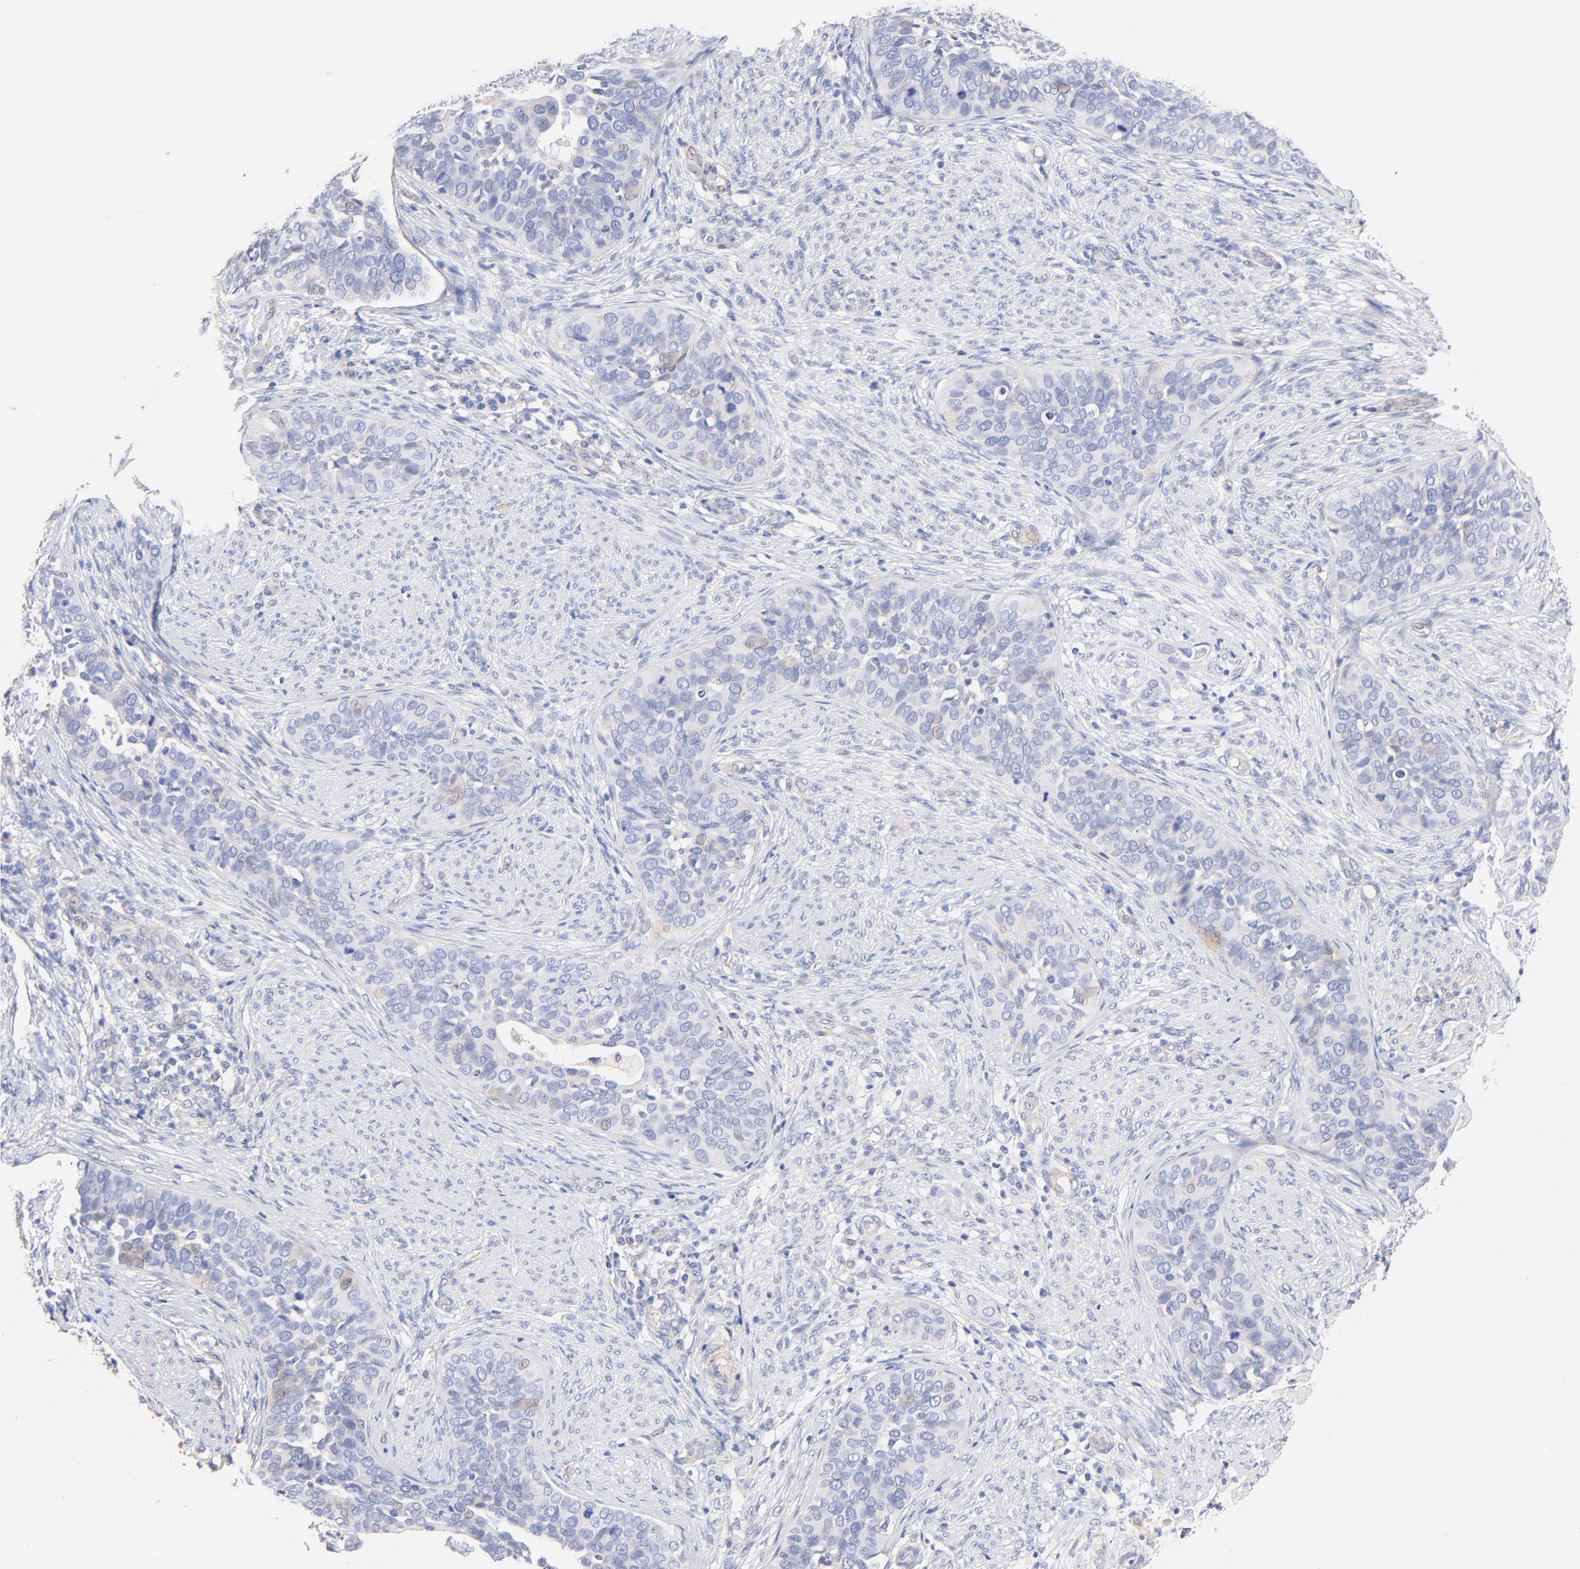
{"staining": {"intensity": "weak", "quantity": "<25%", "location": "cytoplasmic/membranous"}, "tissue": "cervical cancer", "cell_type": "Tumor cells", "image_type": "cancer", "snomed": [{"axis": "morphology", "description": "Squamous cell carcinoma, NOS"}, {"axis": "topography", "description": "Cervix"}], "caption": "This is a image of immunohistochemistry staining of cervical squamous cell carcinoma, which shows no staining in tumor cells.", "gene": "ACTRT1", "patient": {"sex": "female", "age": 31}}